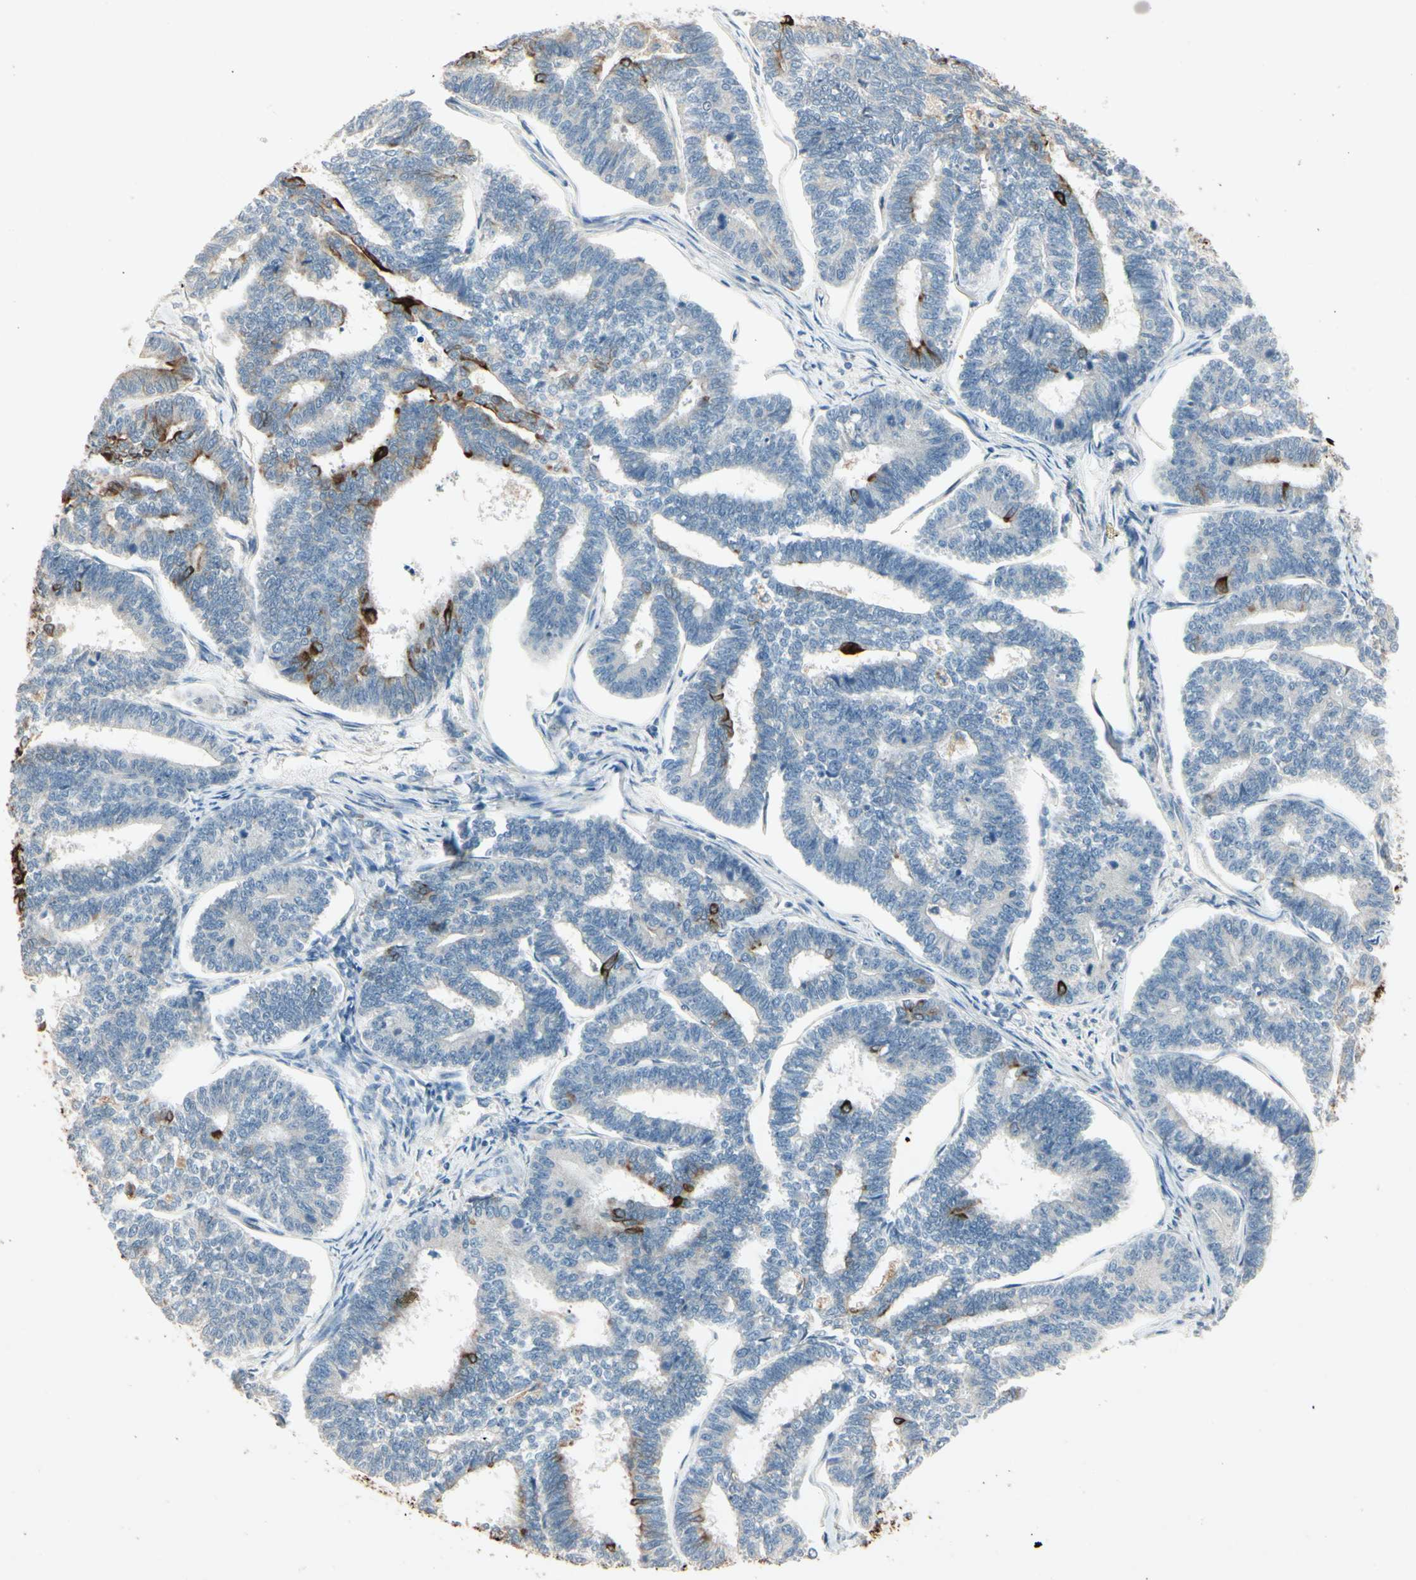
{"staining": {"intensity": "strong", "quantity": "<25%", "location": "cytoplasmic/membranous"}, "tissue": "endometrial cancer", "cell_type": "Tumor cells", "image_type": "cancer", "snomed": [{"axis": "morphology", "description": "Adenocarcinoma, NOS"}, {"axis": "topography", "description": "Endometrium"}], "caption": "Protein positivity by immunohistochemistry (IHC) exhibits strong cytoplasmic/membranous expression in approximately <25% of tumor cells in endometrial adenocarcinoma.", "gene": "SKIL", "patient": {"sex": "female", "age": 70}}